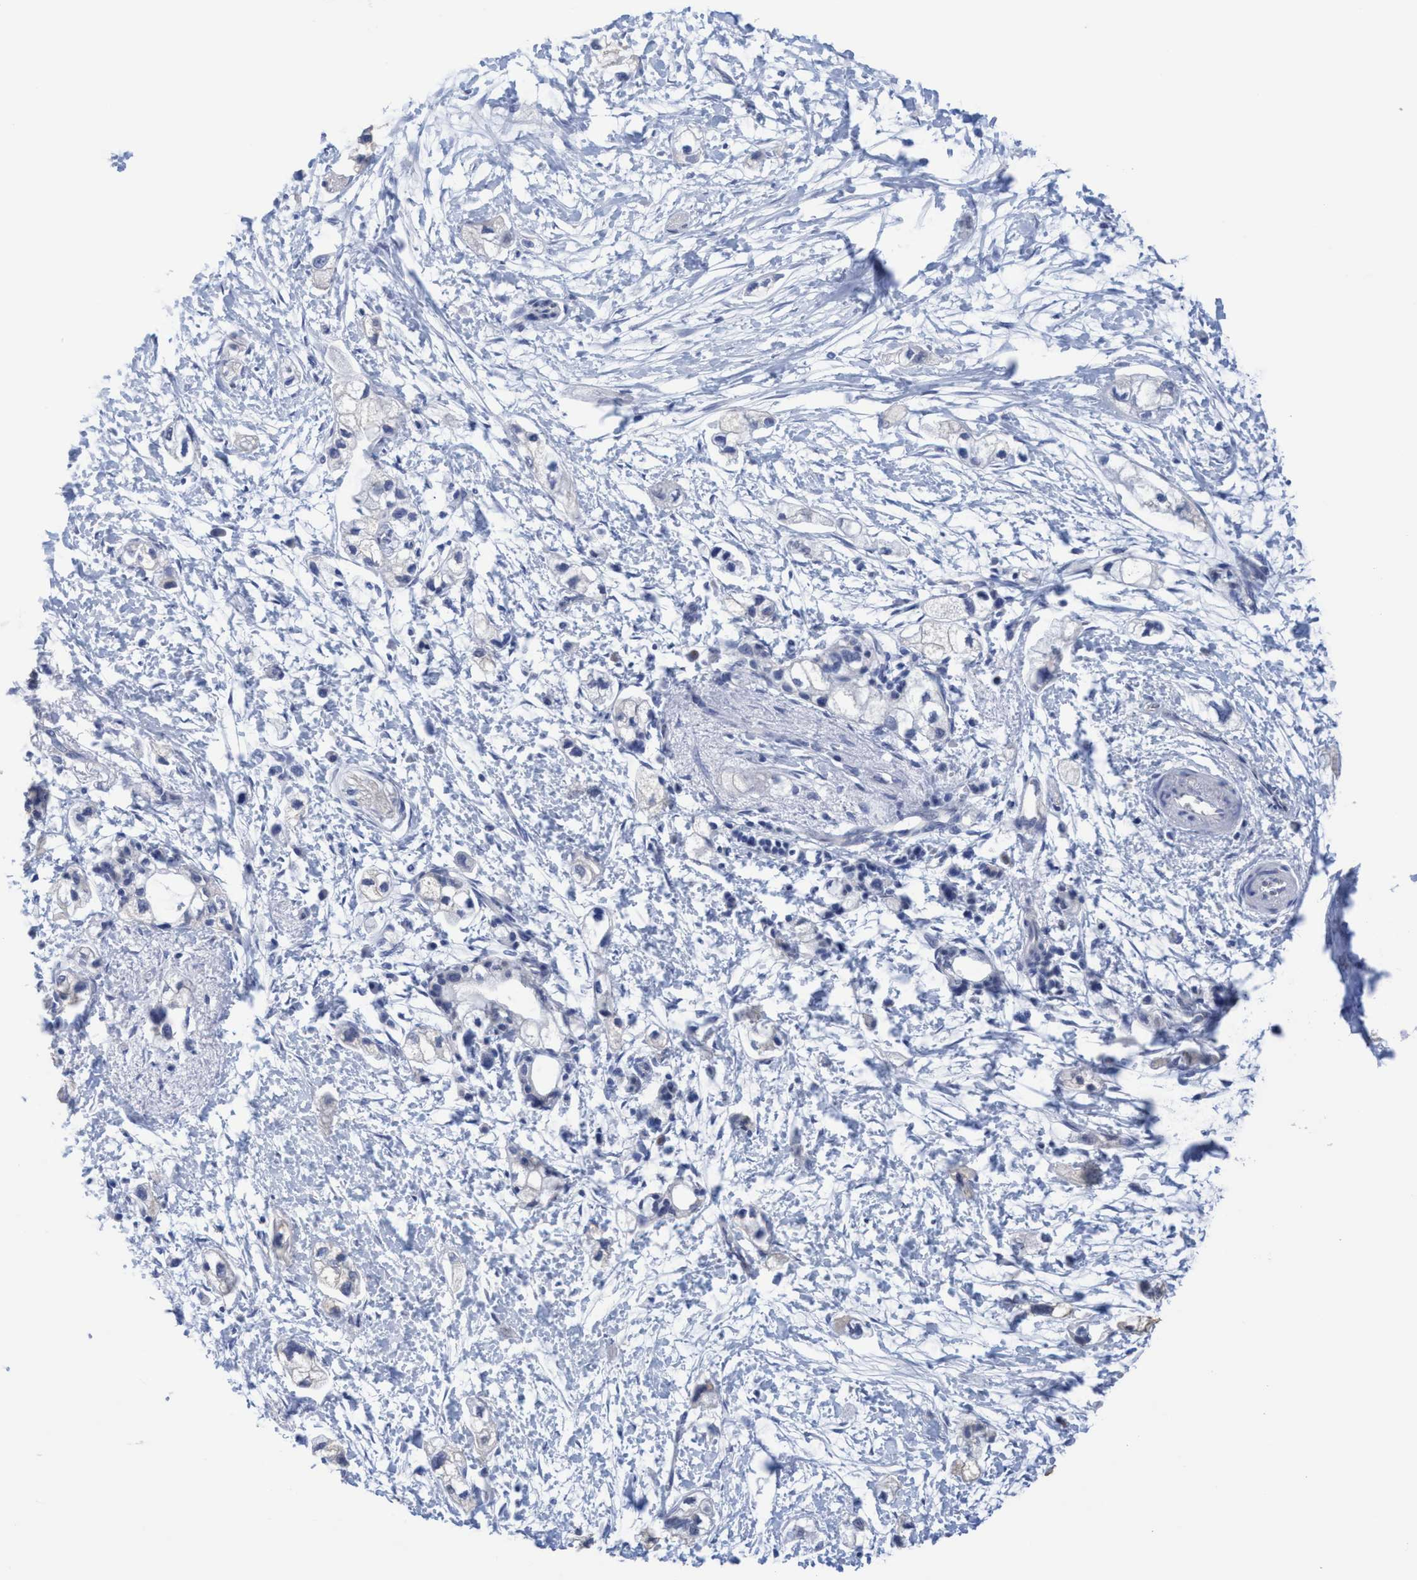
{"staining": {"intensity": "negative", "quantity": "none", "location": "none"}, "tissue": "pancreatic cancer", "cell_type": "Tumor cells", "image_type": "cancer", "snomed": [{"axis": "morphology", "description": "Adenocarcinoma, NOS"}, {"axis": "topography", "description": "Pancreas"}], "caption": "DAB immunohistochemical staining of pancreatic cancer reveals no significant staining in tumor cells. Brightfield microscopy of immunohistochemistry (IHC) stained with DAB (brown) and hematoxylin (blue), captured at high magnification.", "gene": "RSAD1", "patient": {"sex": "male", "age": 74}}